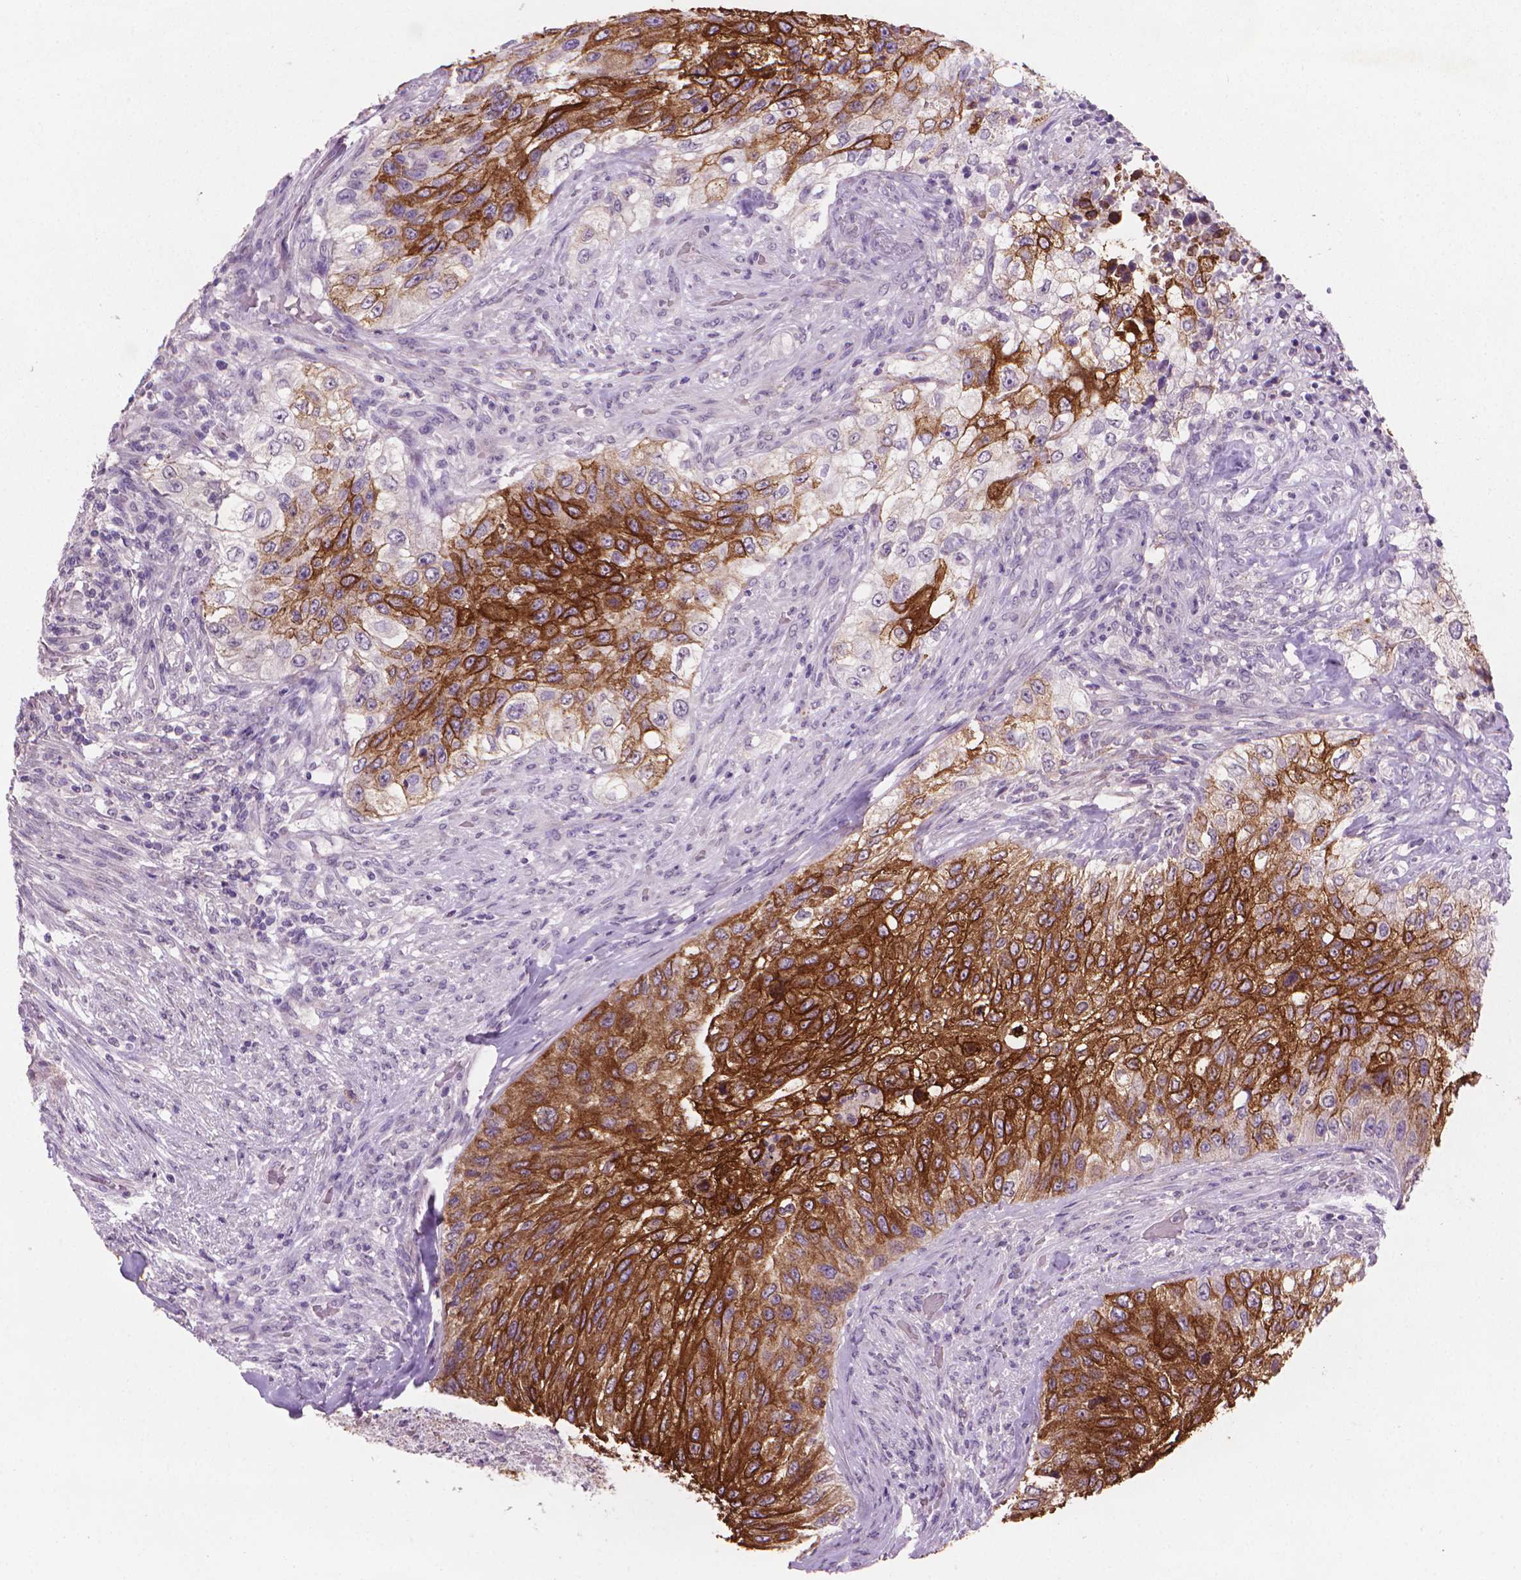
{"staining": {"intensity": "strong", "quantity": ">75%", "location": "cytoplasmic/membranous"}, "tissue": "urothelial cancer", "cell_type": "Tumor cells", "image_type": "cancer", "snomed": [{"axis": "morphology", "description": "Urothelial carcinoma, High grade"}, {"axis": "topography", "description": "Urinary bladder"}], "caption": "Urothelial carcinoma (high-grade) stained with a brown dye displays strong cytoplasmic/membranous positive staining in approximately >75% of tumor cells.", "gene": "MUC1", "patient": {"sex": "female", "age": 60}}